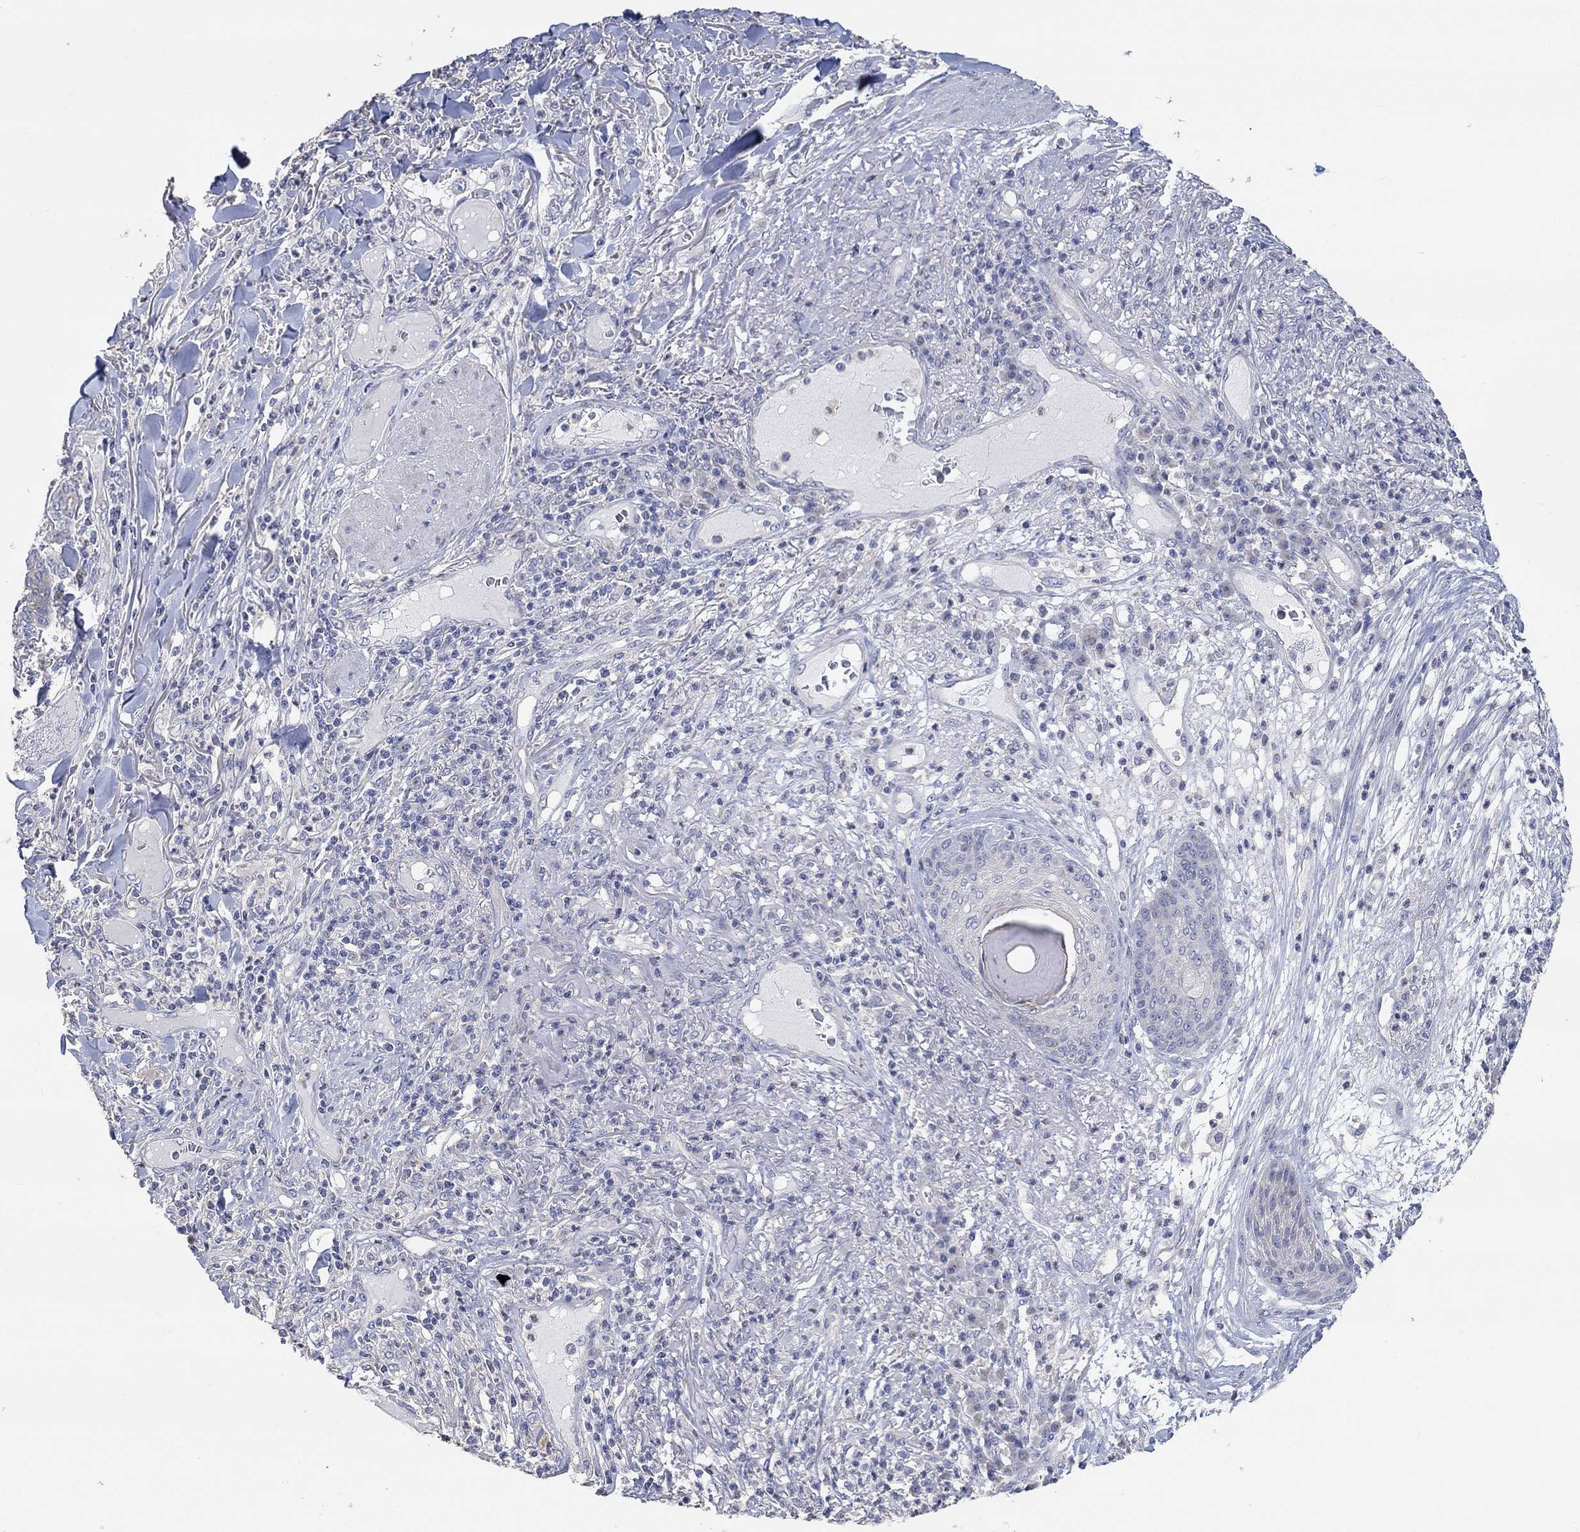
{"staining": {"intensity": "negative", "quantity": "none", "location": "none"}, "tissue": "skin cancer", "cell_type": "Tumor cells", "image_type": "cancer", "snomed": [{"axis": "morphology", "description": "Squamous cell carcinoma, NOS"}, {"axis": "topography", "description": "Skin"}], "caption": "Squamous cell carcinoma (skin) stained for a protein using immunohistochemistry (IHC) shows no staining tumor cells.", "gene": "NLRP14", "patient": {"sex": "male", "age": 82}}